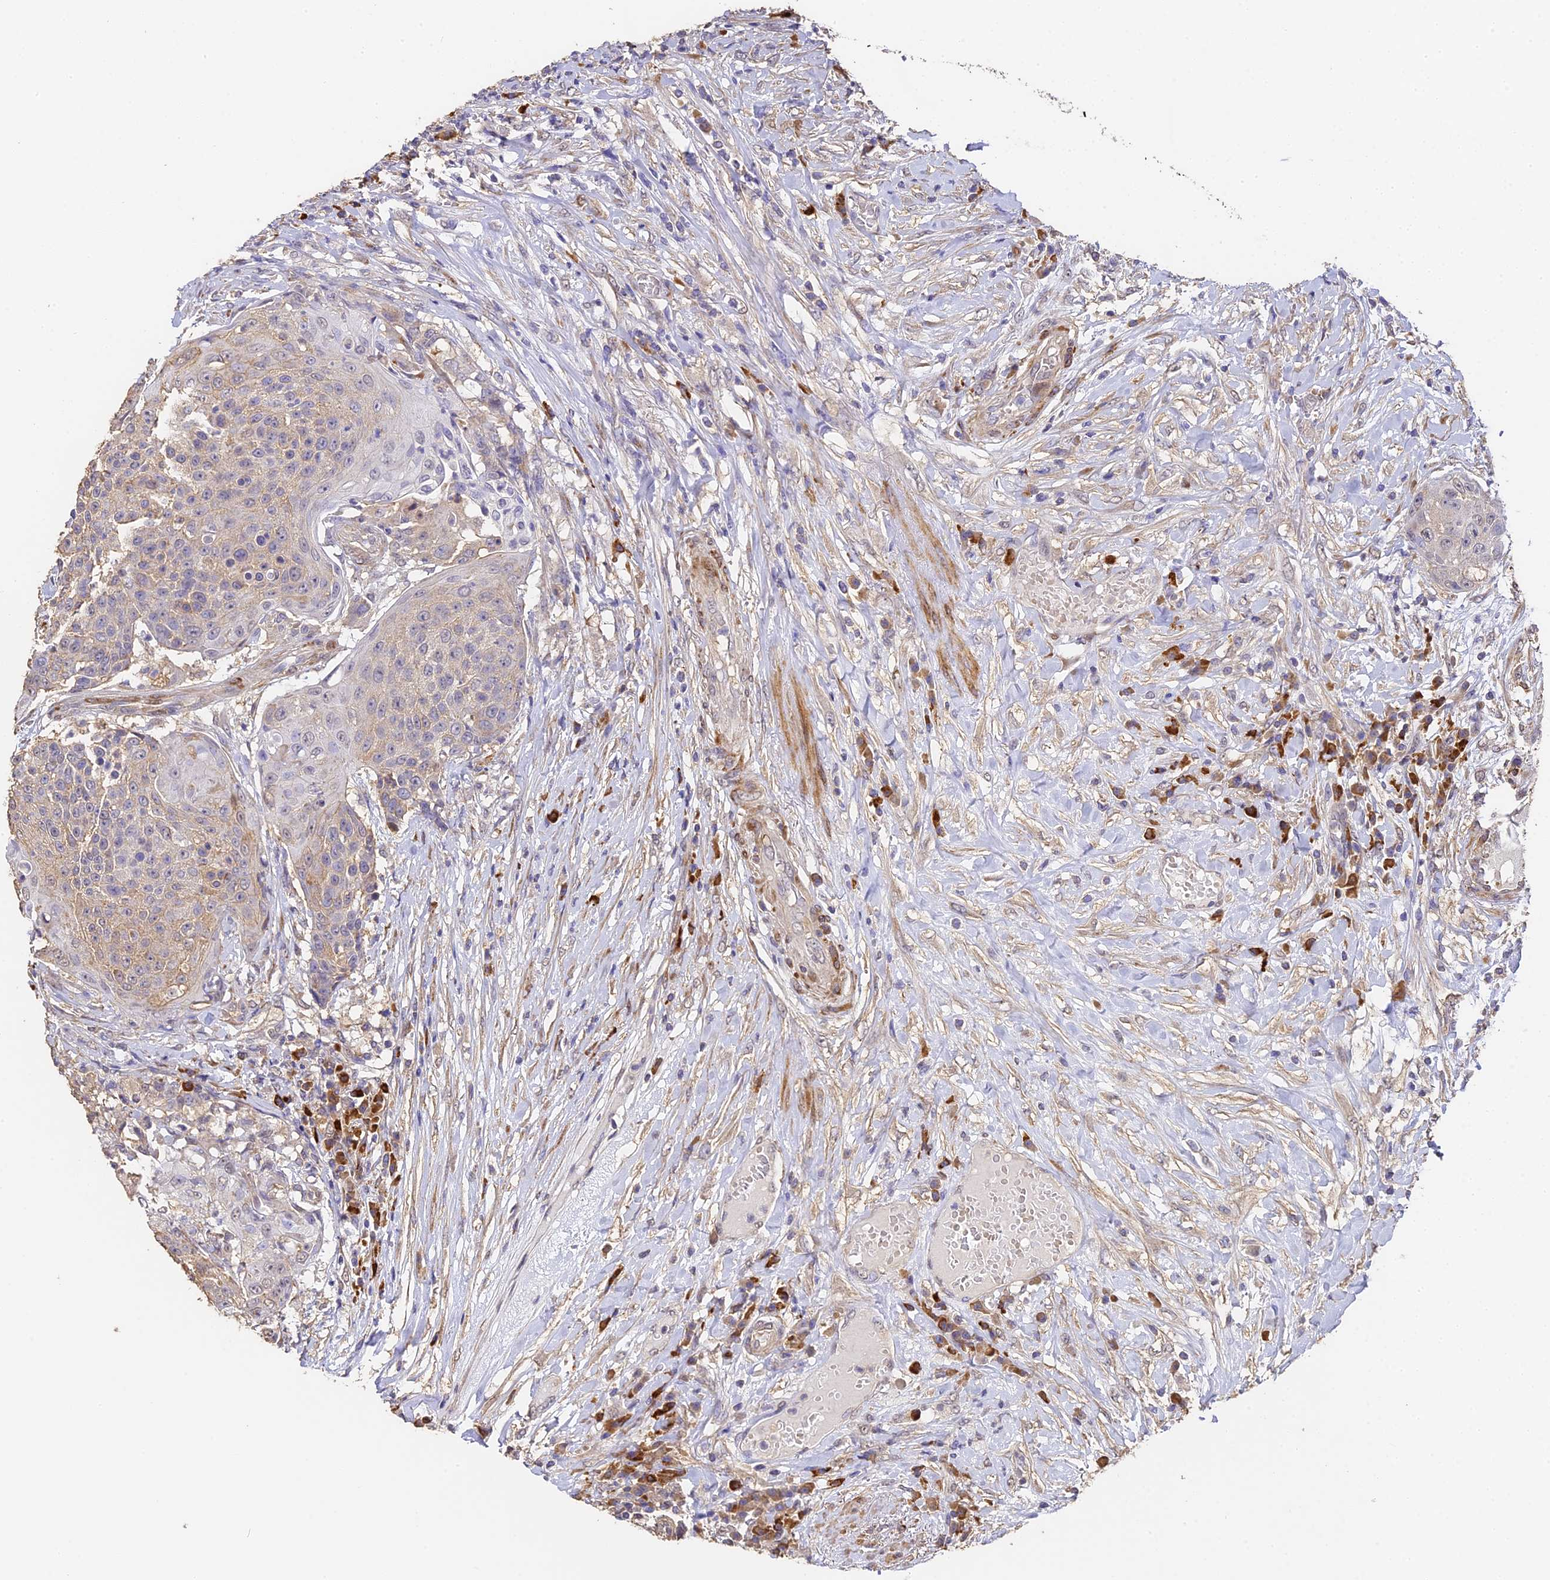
{"staining": {"intensity": "weak", "quantity": "<25%", "location": "cytoplasmic/membranous"}, "tissue": "urothelial cancer", "cell_type": "Tumor cells", "image_type": "cancer", "snomed": [{"axis": "morphology", "description": "Urothelial carcinoma, High grade"}, {"axis": "topography", "description": "Urinary bladder"}], "caption": "Tumor cells are negative for brown protein staining in urothelial carcinoma (high-grade). (Stains: DAB (3,3'-diaminobenzidine) immunohistochemistry (IHC) with hematoxylin counter stain, Microscopy: brightfield microscopy at high magnification).", "gene": "SLC11A1", "patient": {"sex": "female", "age": 63}}